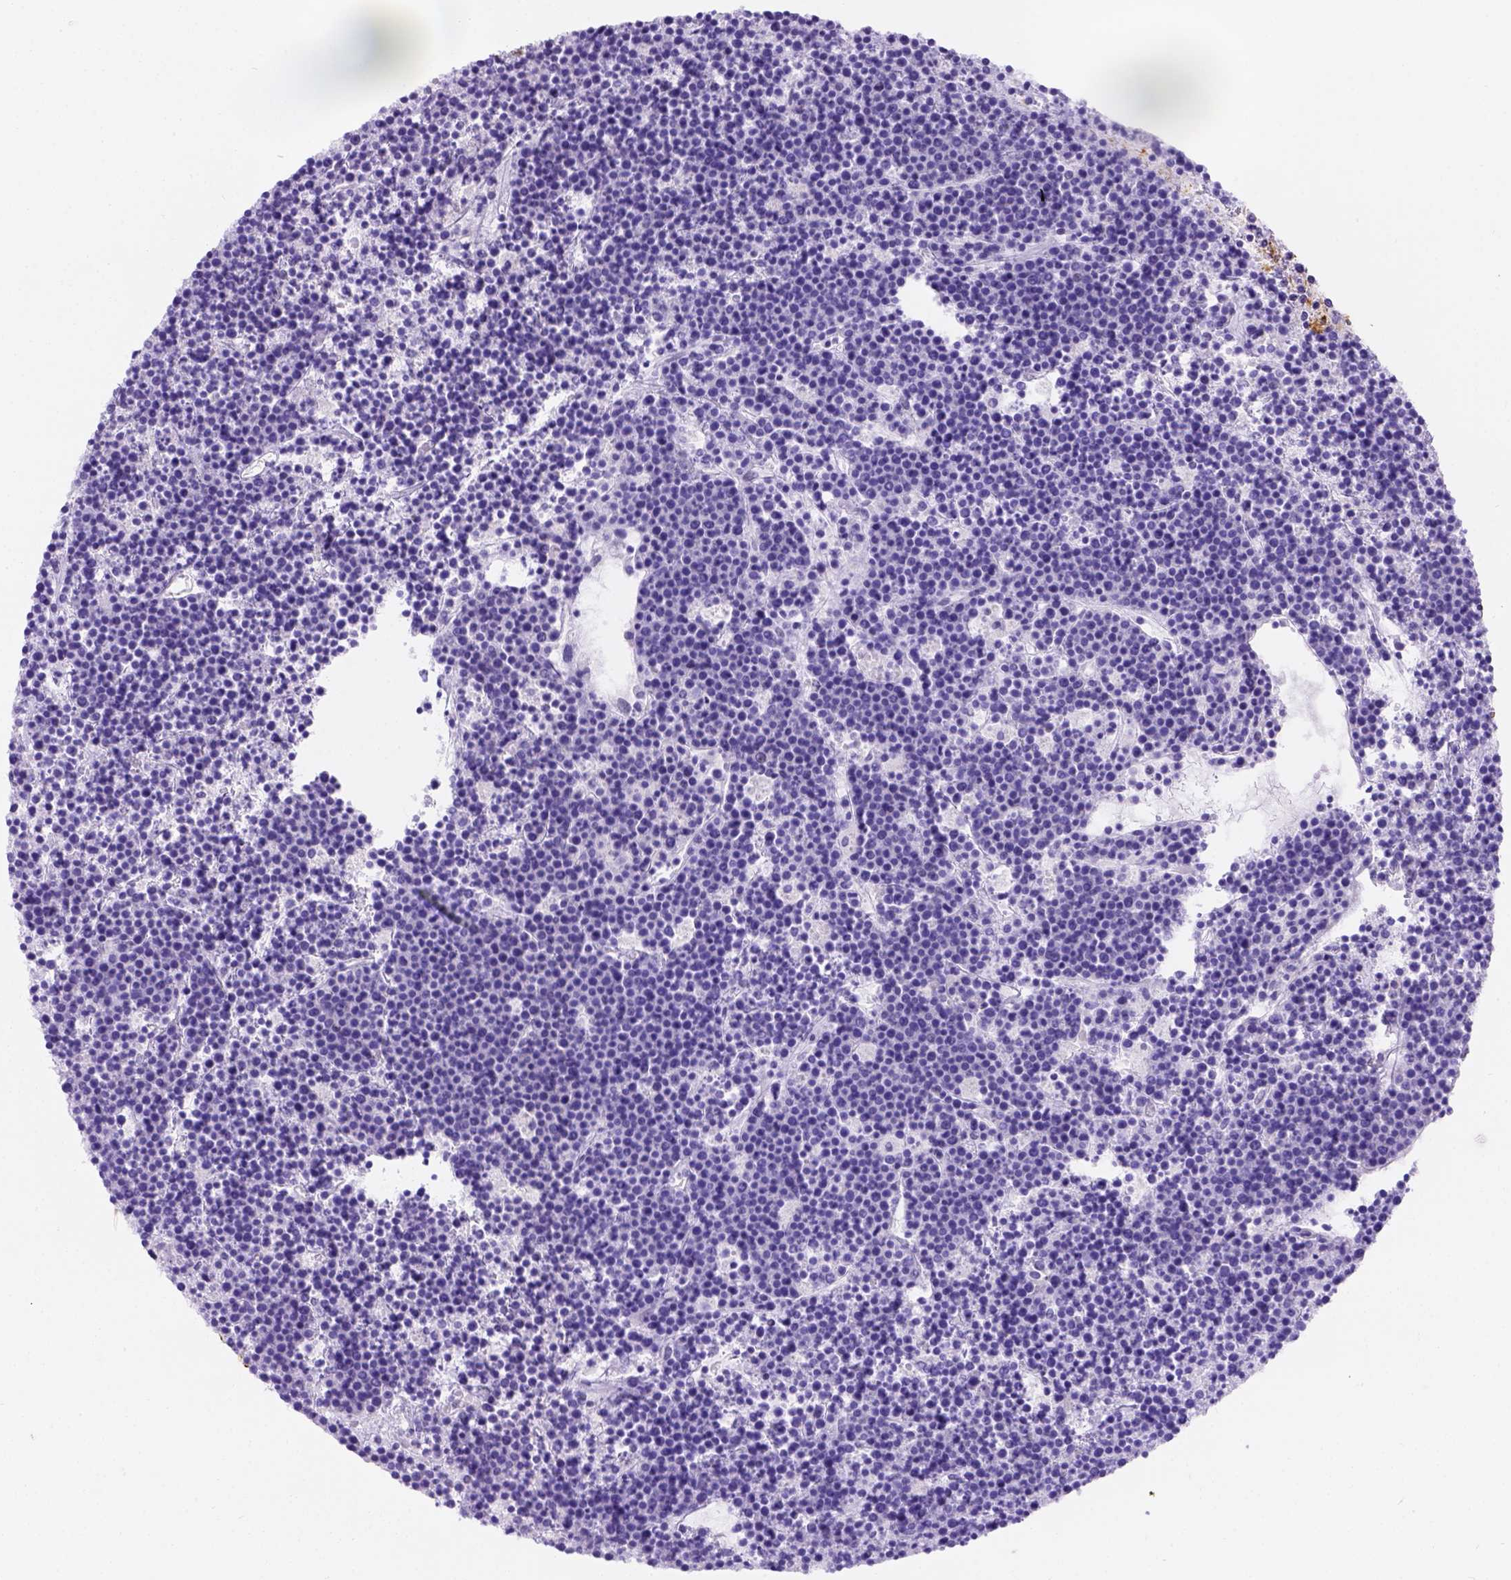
{"staining": {"intensity": "negative", "quantity": "none", "location": "none"}, "tissue": "lymphoma", "cell_type": "Tumor cells", "image_type": "cancer", "snomed": [{"axis": "morphology", "description": "Malignant lymphoma, non-Hodgkin's type, High grade"}, {"axis": "topography", "description": "Ovary"}], "caption": "DAB immunohistochemical staining of human high-grade malignant lymphoma, non-Hodgkin's type exhibits no significant staining in tumor cells.", "gene": "PHF7", "patient": {"sex": "female", "age": 56}}